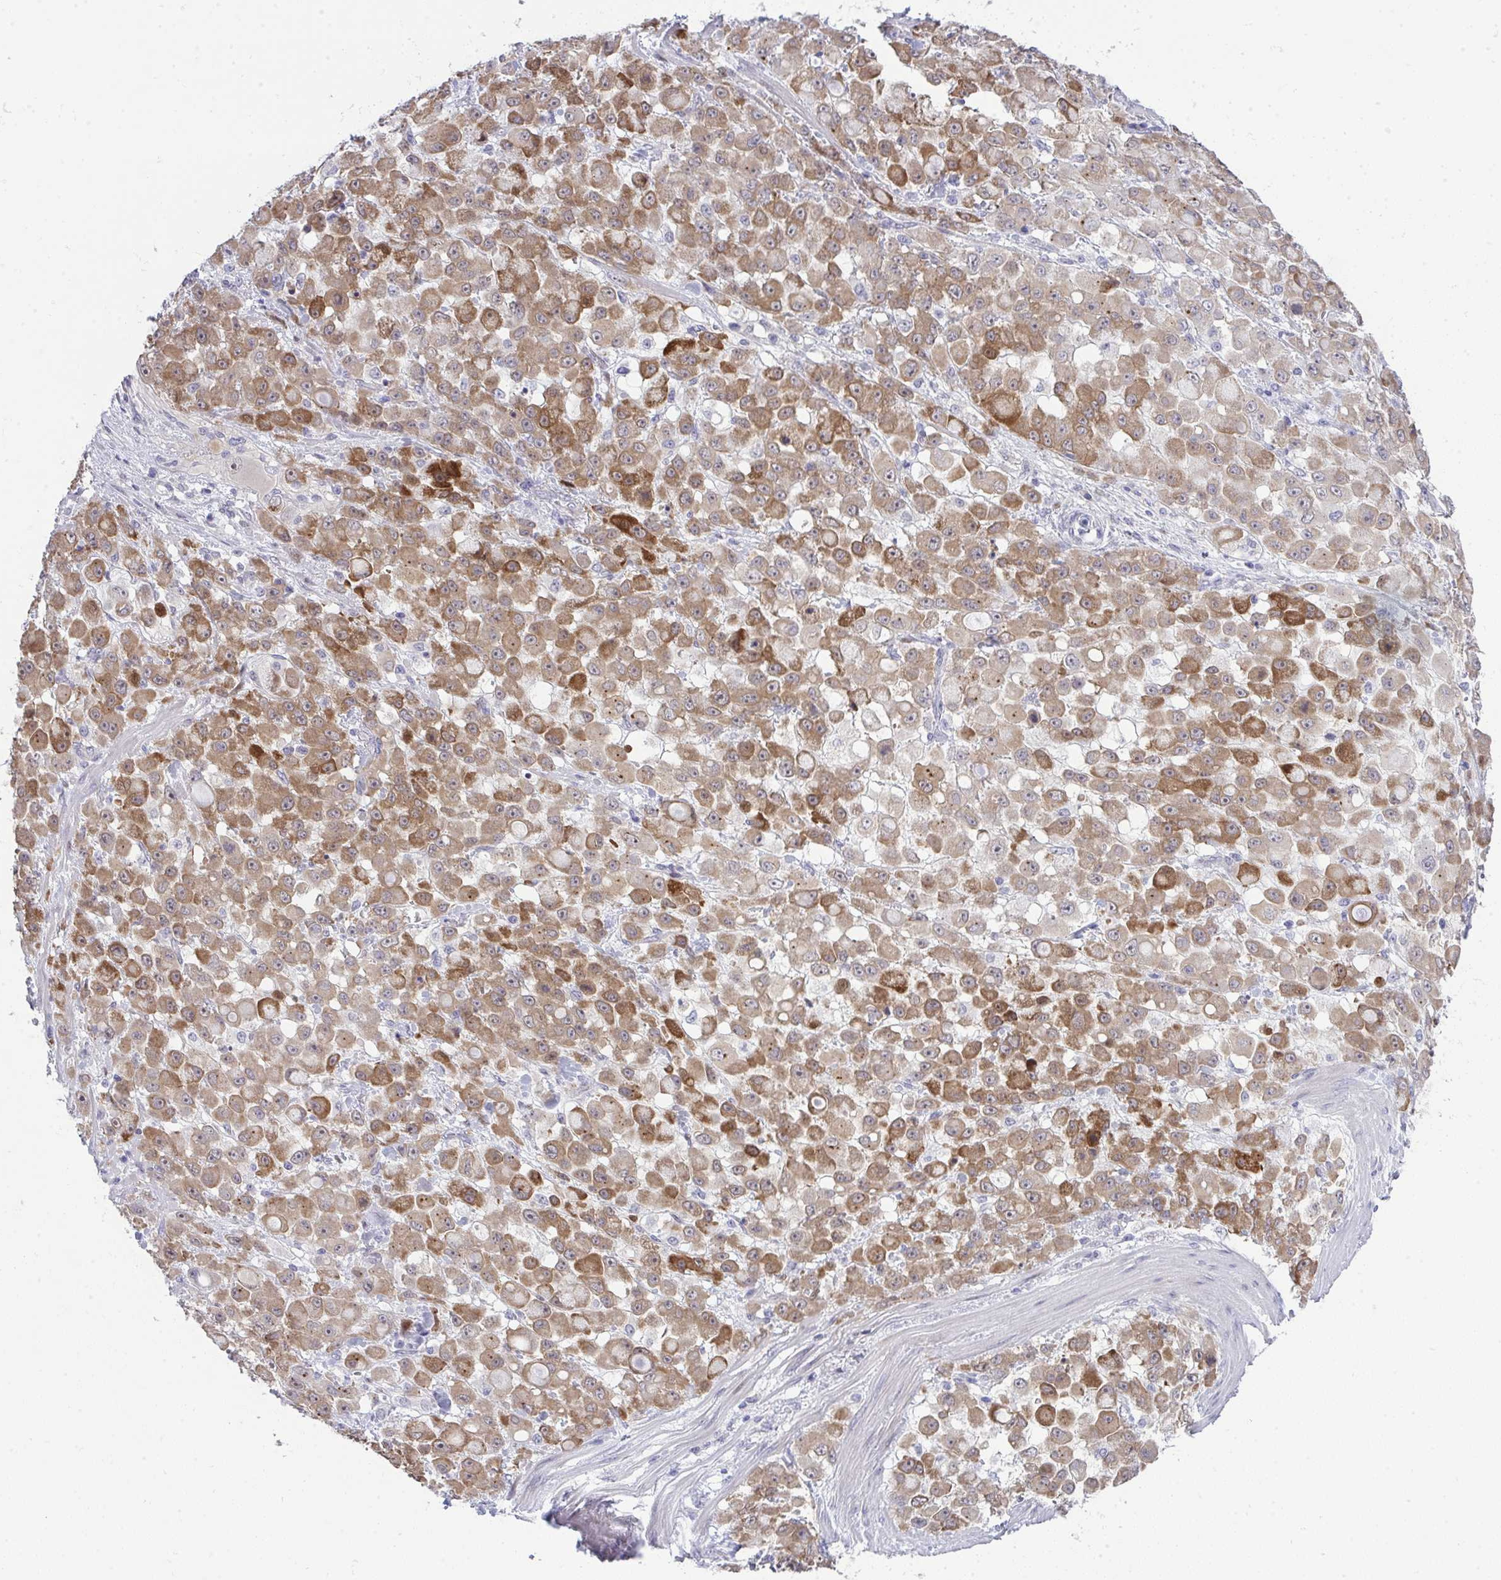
{"staining": {"intensity": "moderate", "quantity": ">75%", "location": "cytoplasmic/membranous"}, "tissue": "stomach cancer", "cell_type": "Tumor cells", "image_type": "cancer", "snomed": [{"axis": "morphology", "description": "Adenocarcinoma, NOS"}, {"axis": "topography", "description": "Stomach"}], "caption": "DAB immunohistochemical staining of stomach cancer shows moderate cytoplasmic/membranous protein staining in approximately >75% of tumor cells.", "gene": "GALNT16", "patient": {"sex": "female", "age": 76}}